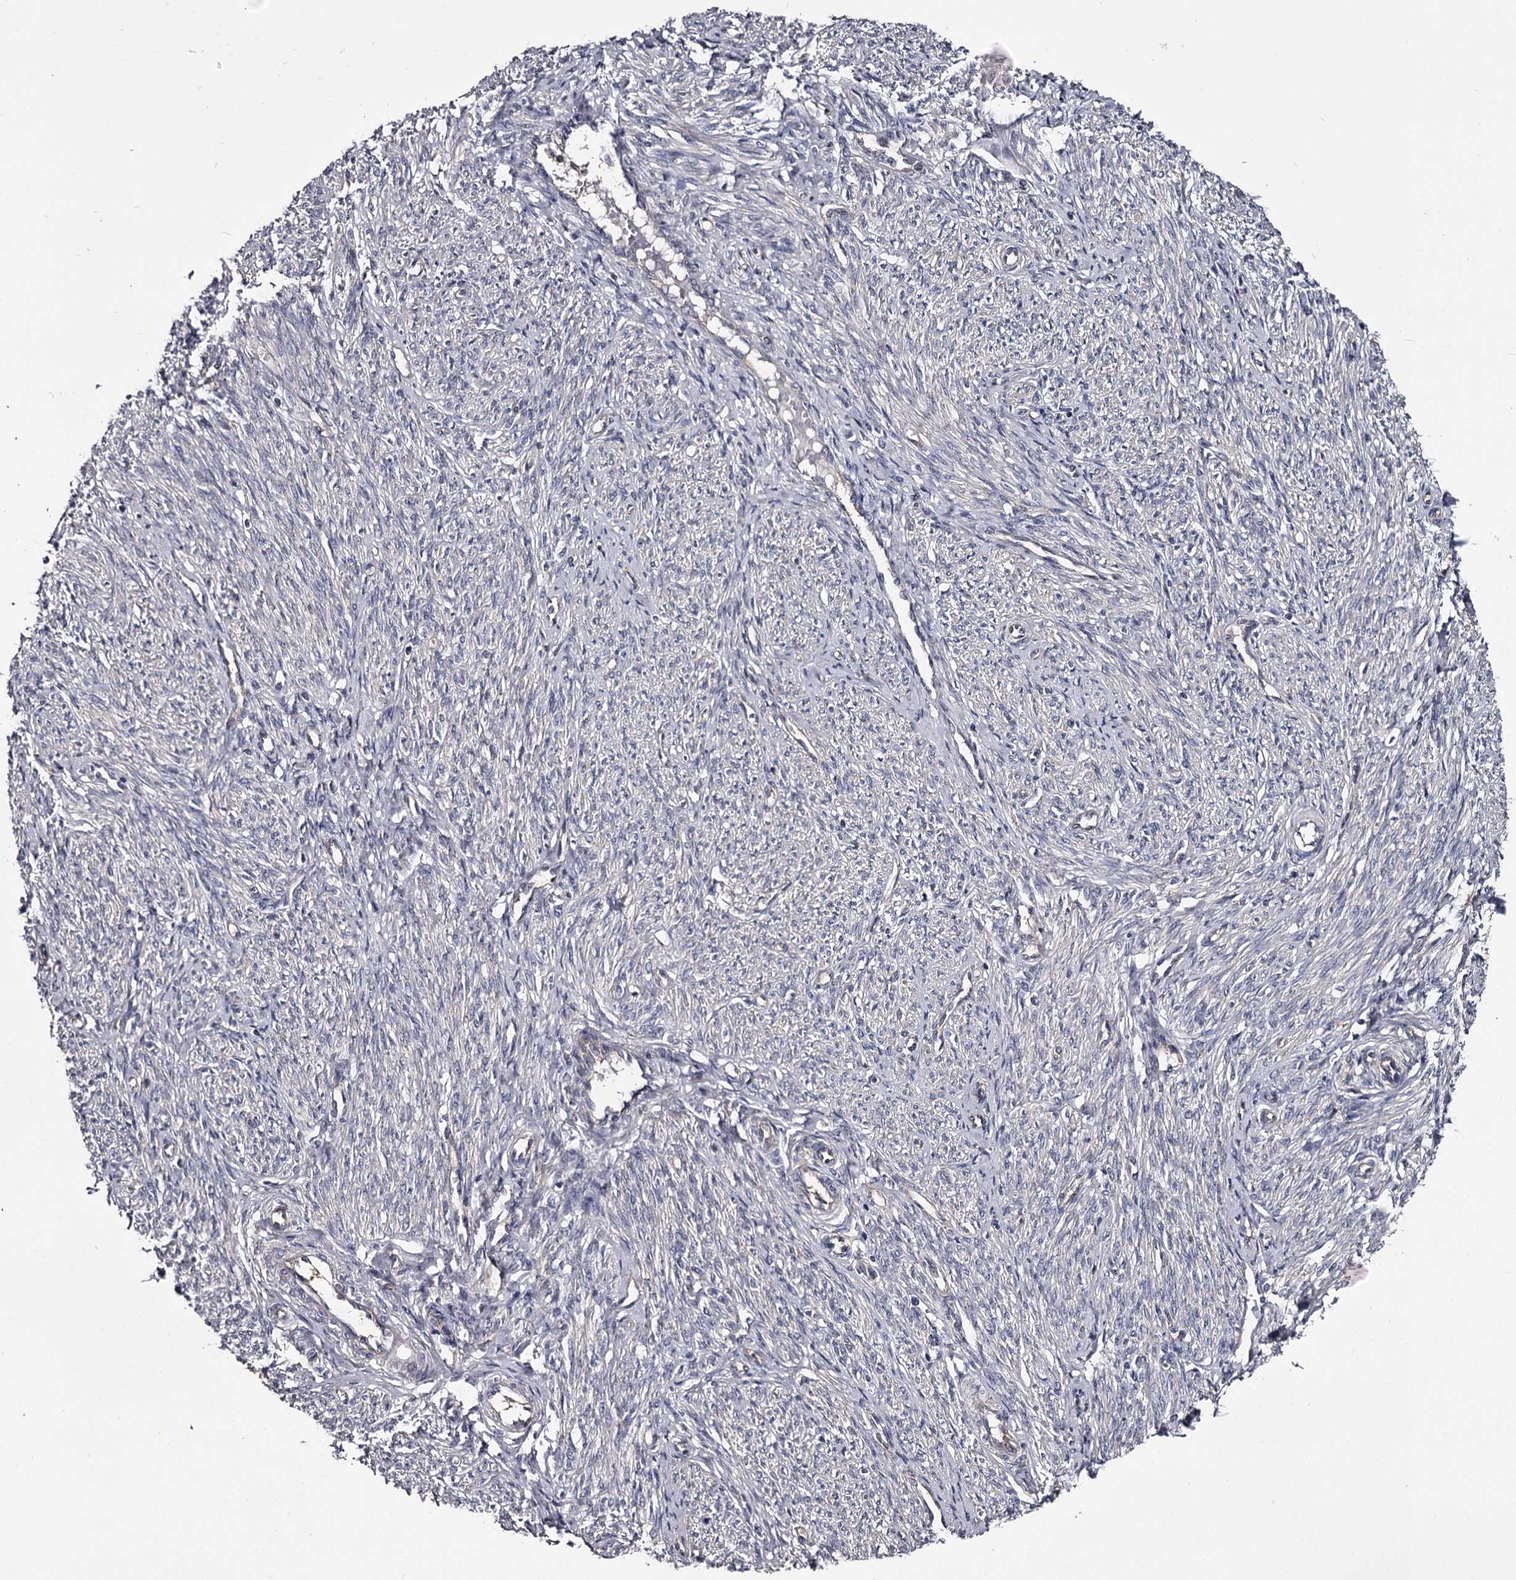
{"staining": {"intensity": "negative", "quantity": "none", "location": "none"}, "tissue": "endometrium", "cell_type": "Cells in endometrial stroma", "image_type": "normal", "snomed": [{"axis": "morphology", "description": "Normal tissue, NOS"}, {"axis": "topography", "description": "Endometrium"}], "caption": "This is an immunohistochemistry (IHC) image of unremarkable endometrium. There is no positivity in cells in endometrial stroma.", "gene": "GSTO1", "patient": {"sex": "female", "age": 72}}